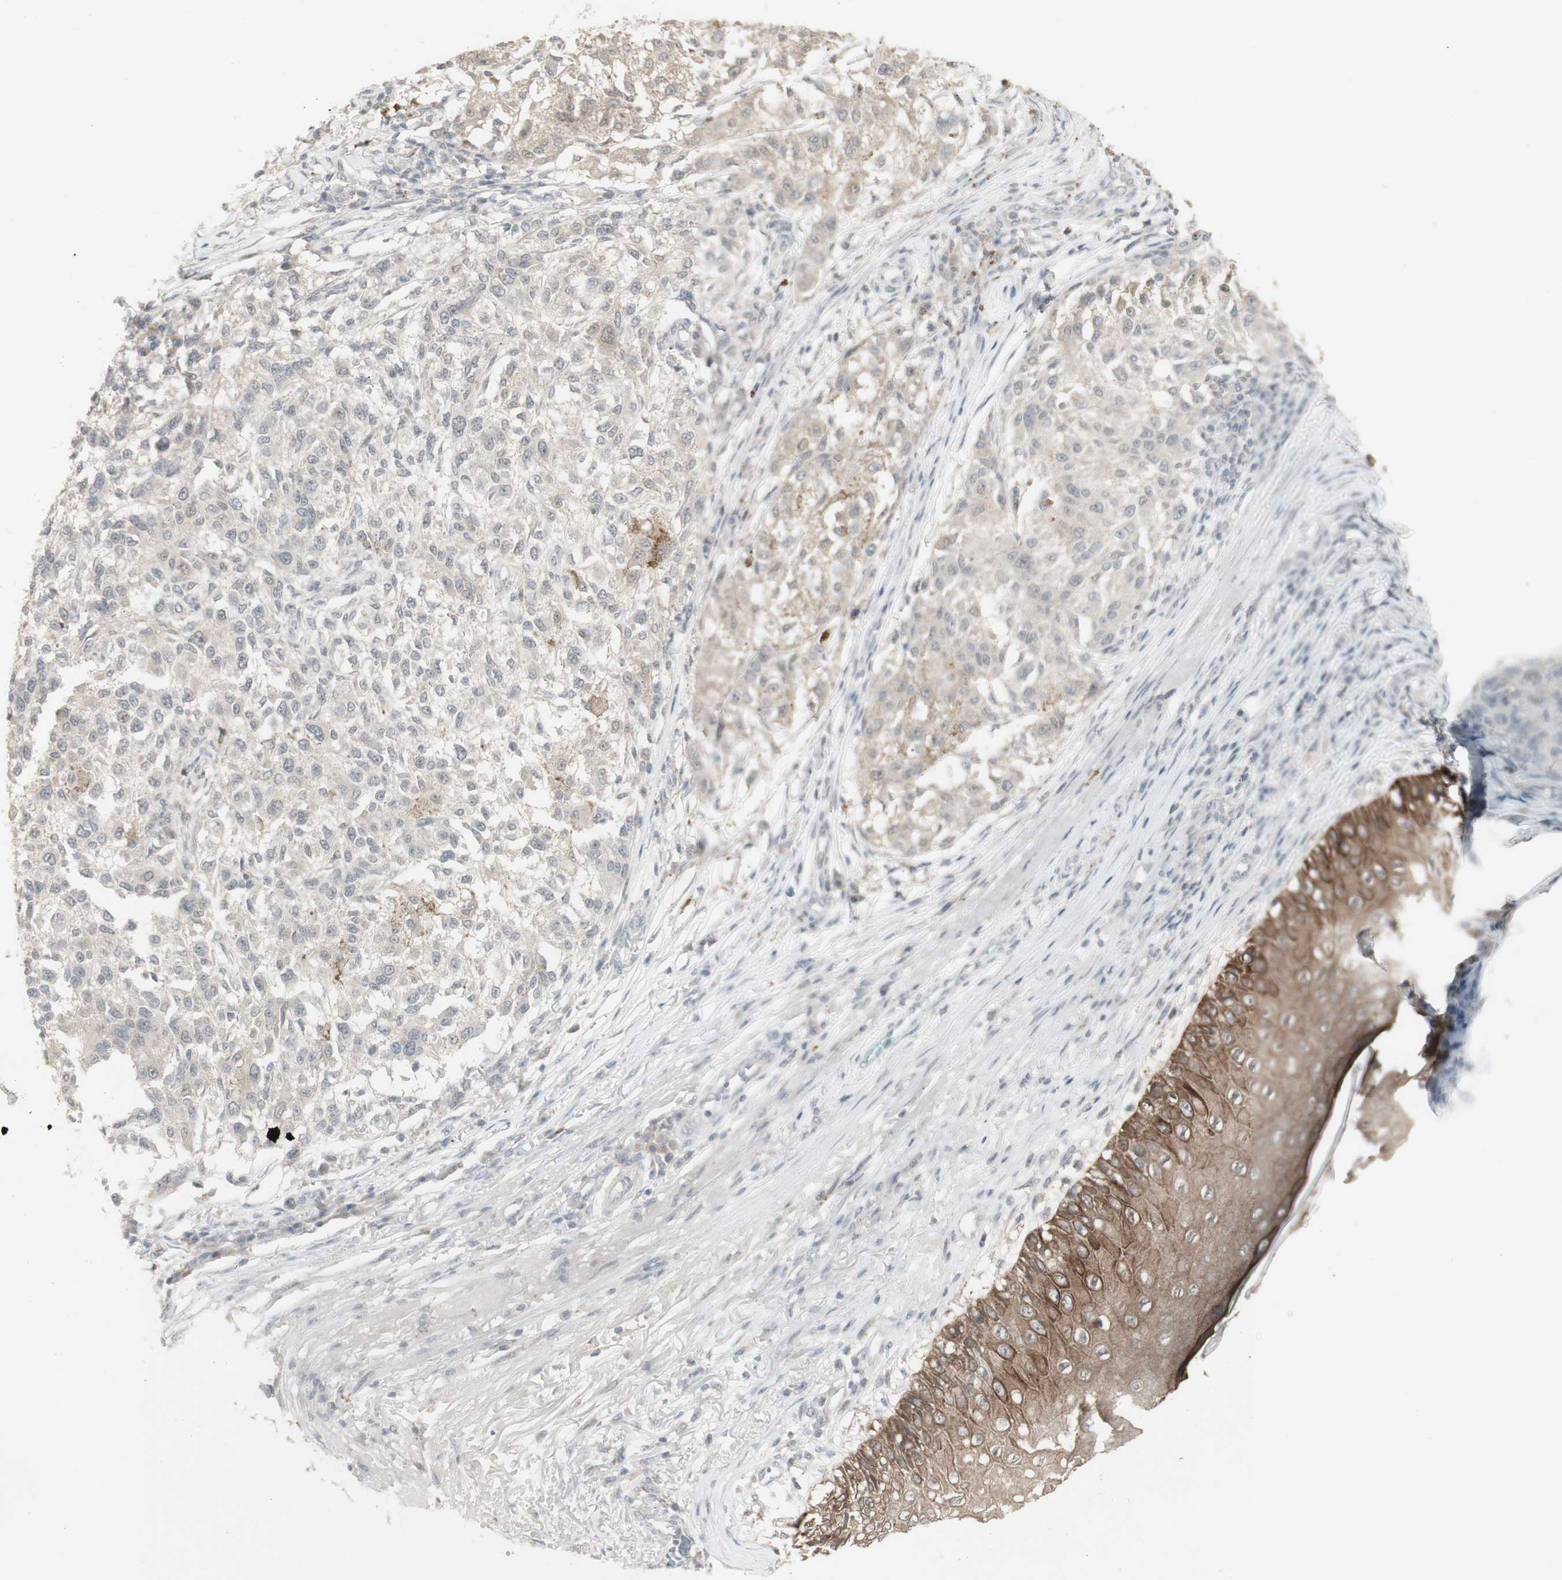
{"staining": {"intensity": "weak", "quantity": "<25%", "location": "cytoplasmic/membranous"}, "tissue": "melanoma", "cell_type": "Tumor cells", "image_type": "cancer", "snomed": [{"axis": "morphology", "description": "Necrosis, NOS"}, {"axis": "morphology", "description": "Malignant melanoma, NOS"}, {"axis": "topography", "description": "Skin"}], "caption": "IHC photomicrograph of malignant melanoma stained for a protein (brown), which demonstrates no staining in tumor cells. (Immunohistochemistry (ihc), brightfield microscopy, high magnification).", "gene": "C1orf116", "patient": {"sex": "female", "age": 87}}